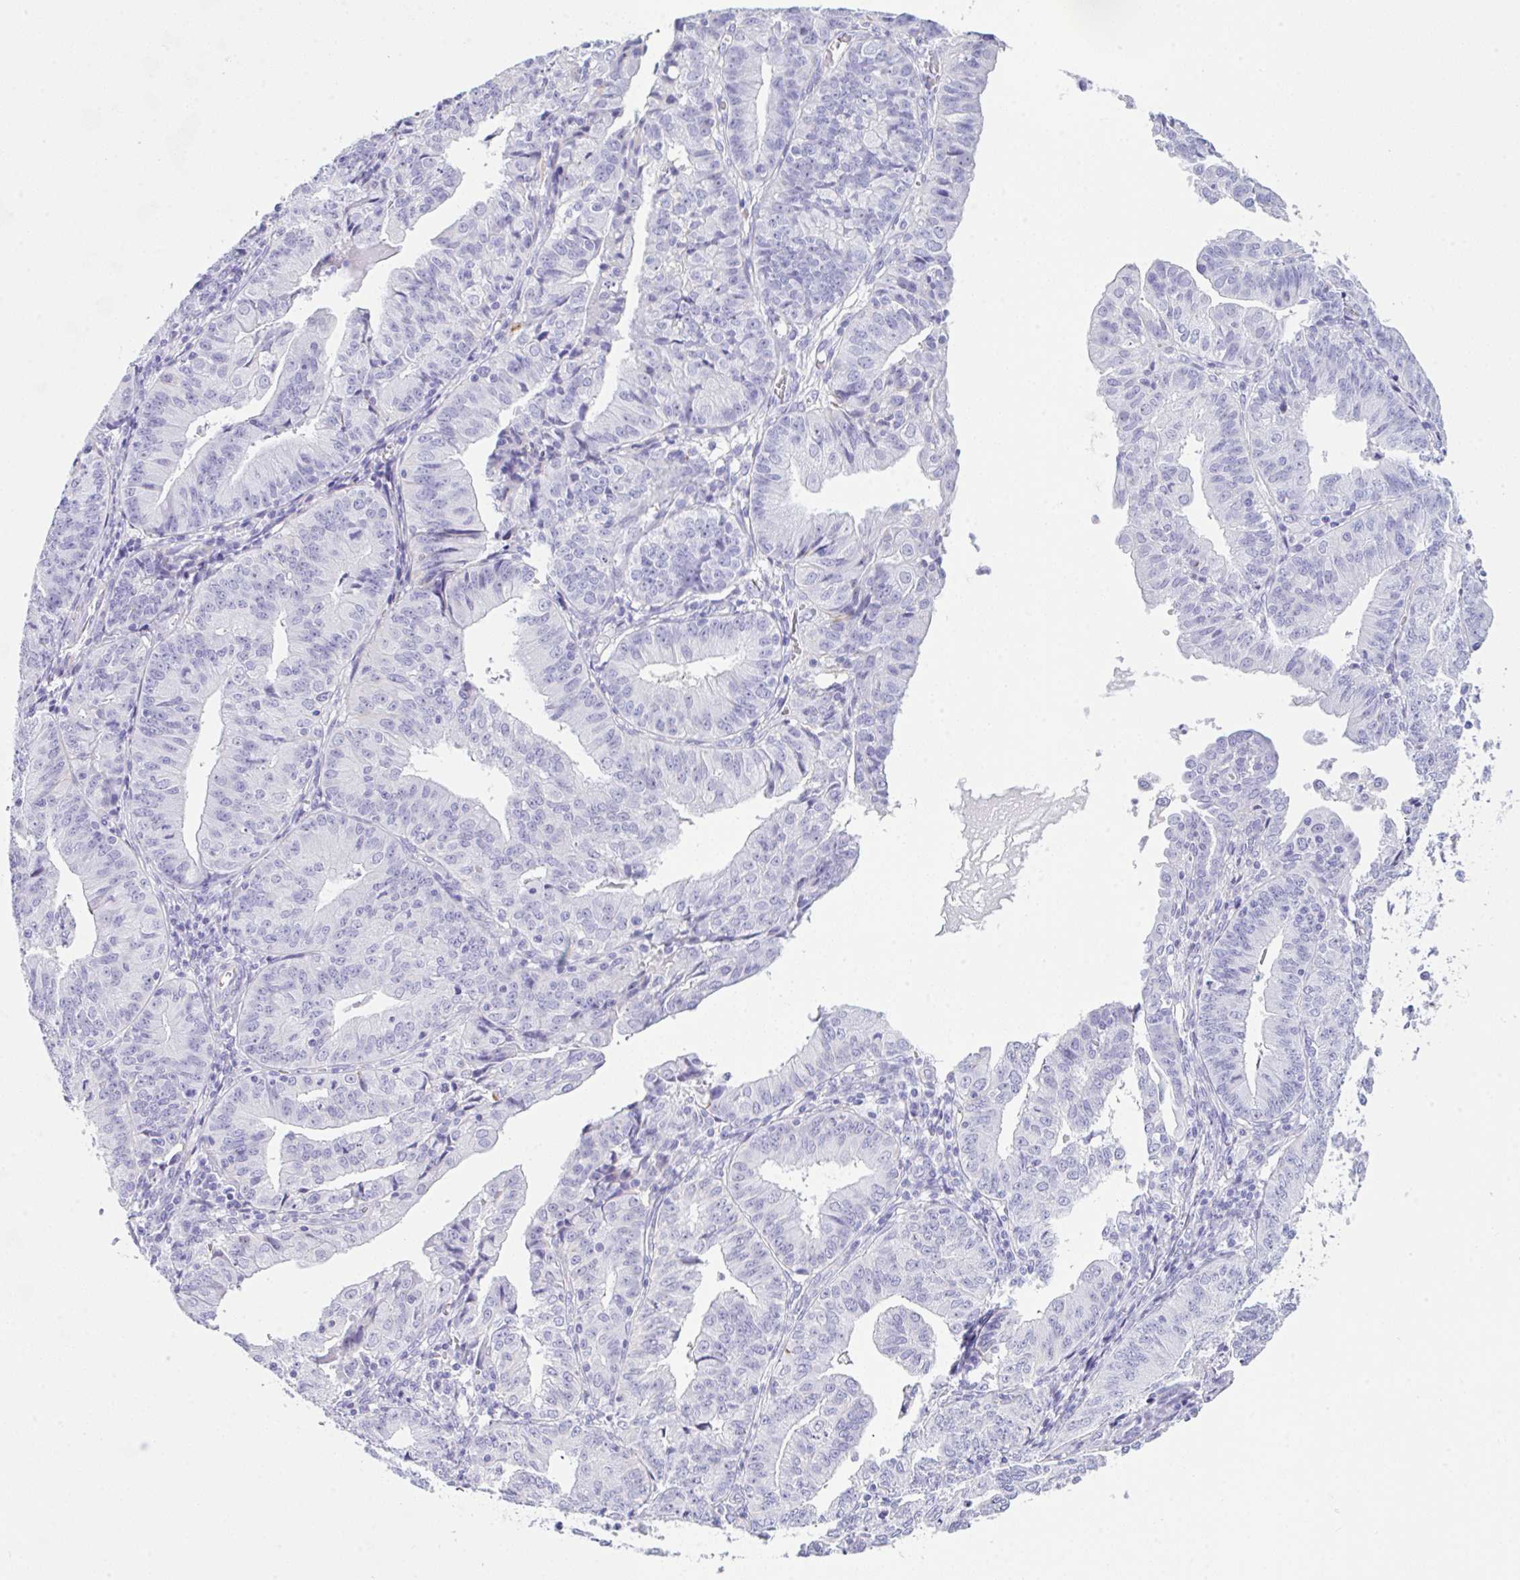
{"staining": {"intensity": "negative", "quantity": "none", "location": "none"}, "tissue": "endometrial cancer", "cell_type": "Tumor cells", "image_type": "cancer", "snomed": [{"axis": "morphology", "description": "Adenocarcinoma, NOS"}, {"axis": "topography", "description": "Endometrium"}], "caption": "The image reveals no staining of tumor cells in endometrial cancer. (IHC, brightfield microscopy, high magnification).", "gene": "NDUFAF8", "patient": {"sex": "female", "age": 56}}